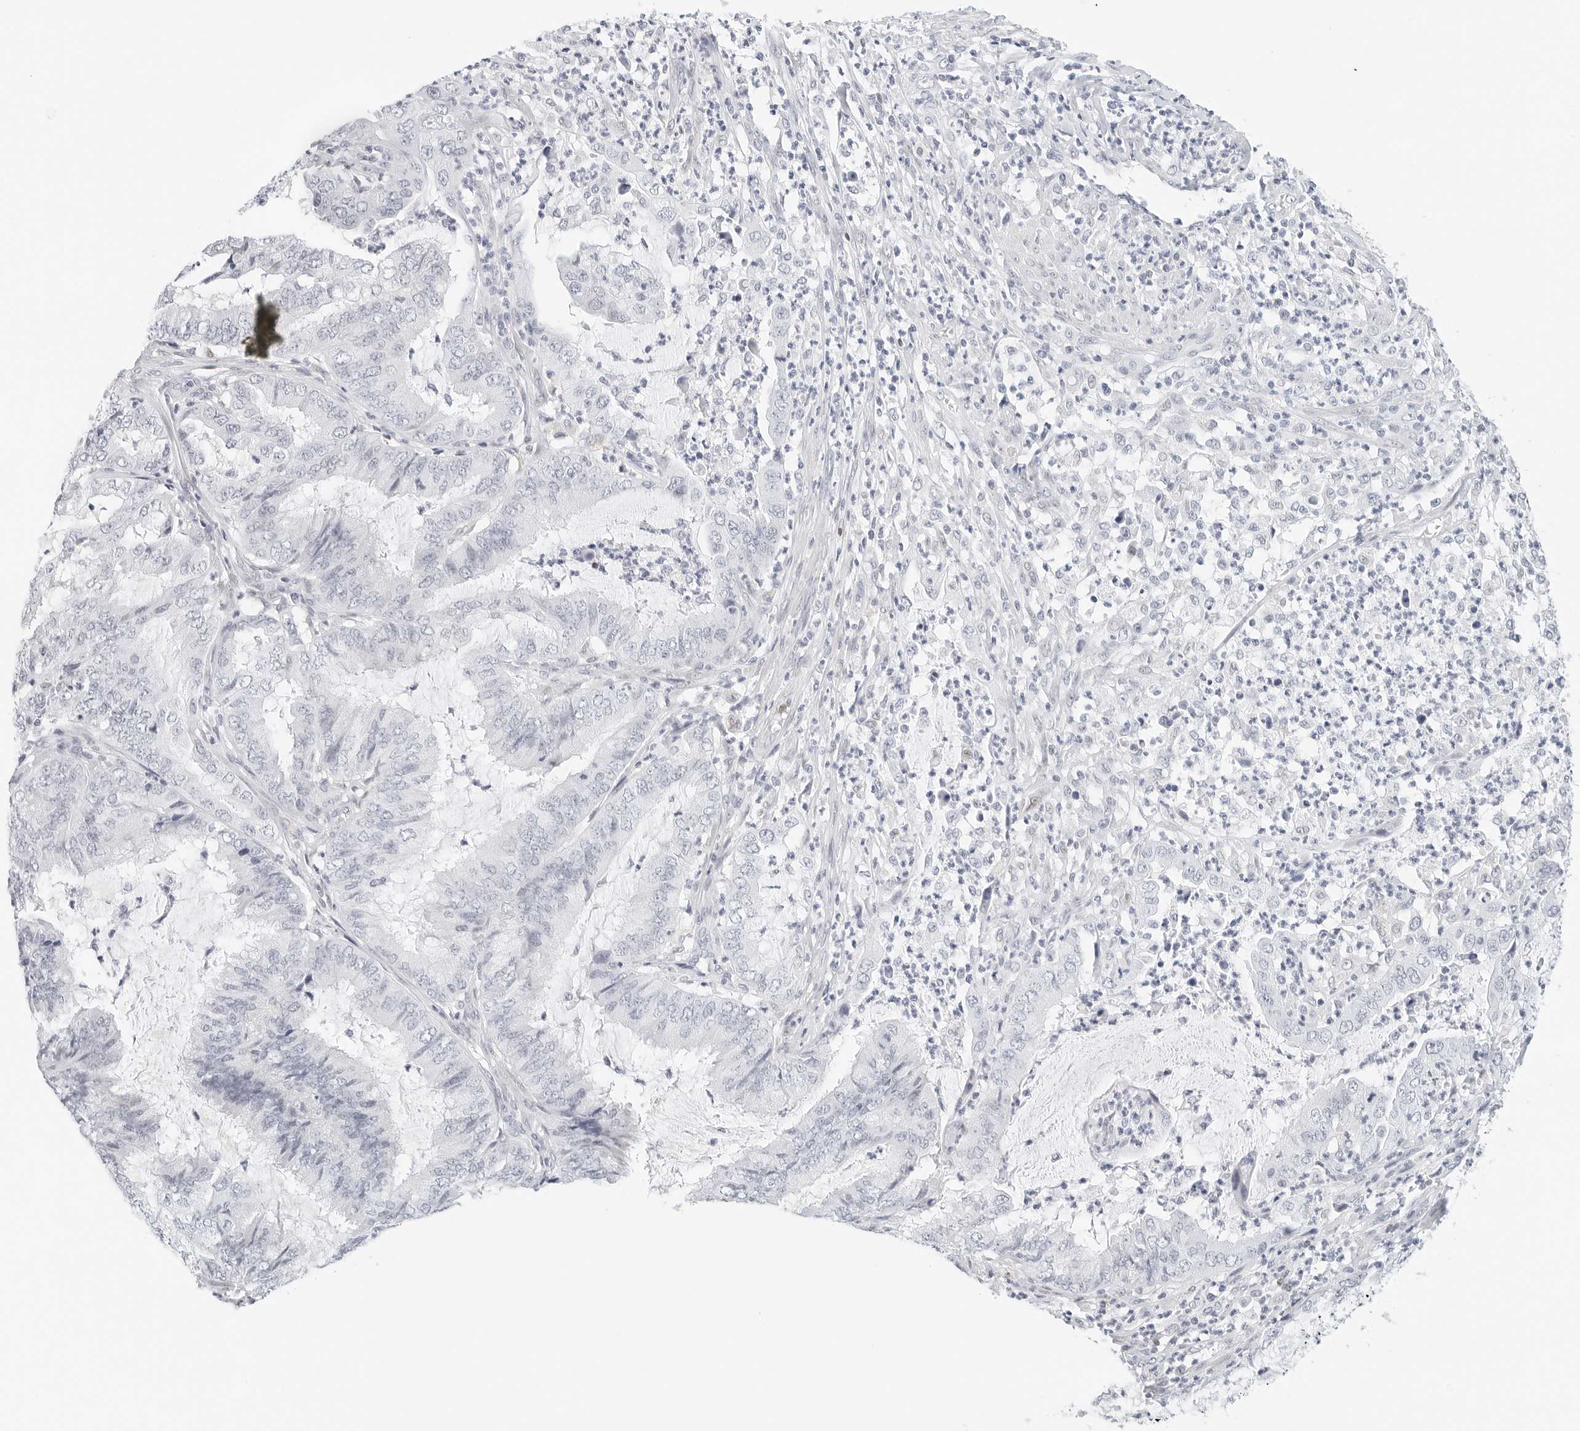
{"staining": {"intensity": "negative", "quantity": "none", "location": "none"}, "tissue": "endometrial cancer", "cell_type": "Tumor cells", "image_type": "cancer", "snomed": [{"axis": "morphology", "description": "Adenocarcinoma, NOS"}, {"axis": "topography", "description": "Endometrium"}], "caption": "A micrograph of human endometrial cancer is negative for staining in tumor cells.", "gene": "CD22", "patient": {"sex": "female", "age": 49}}